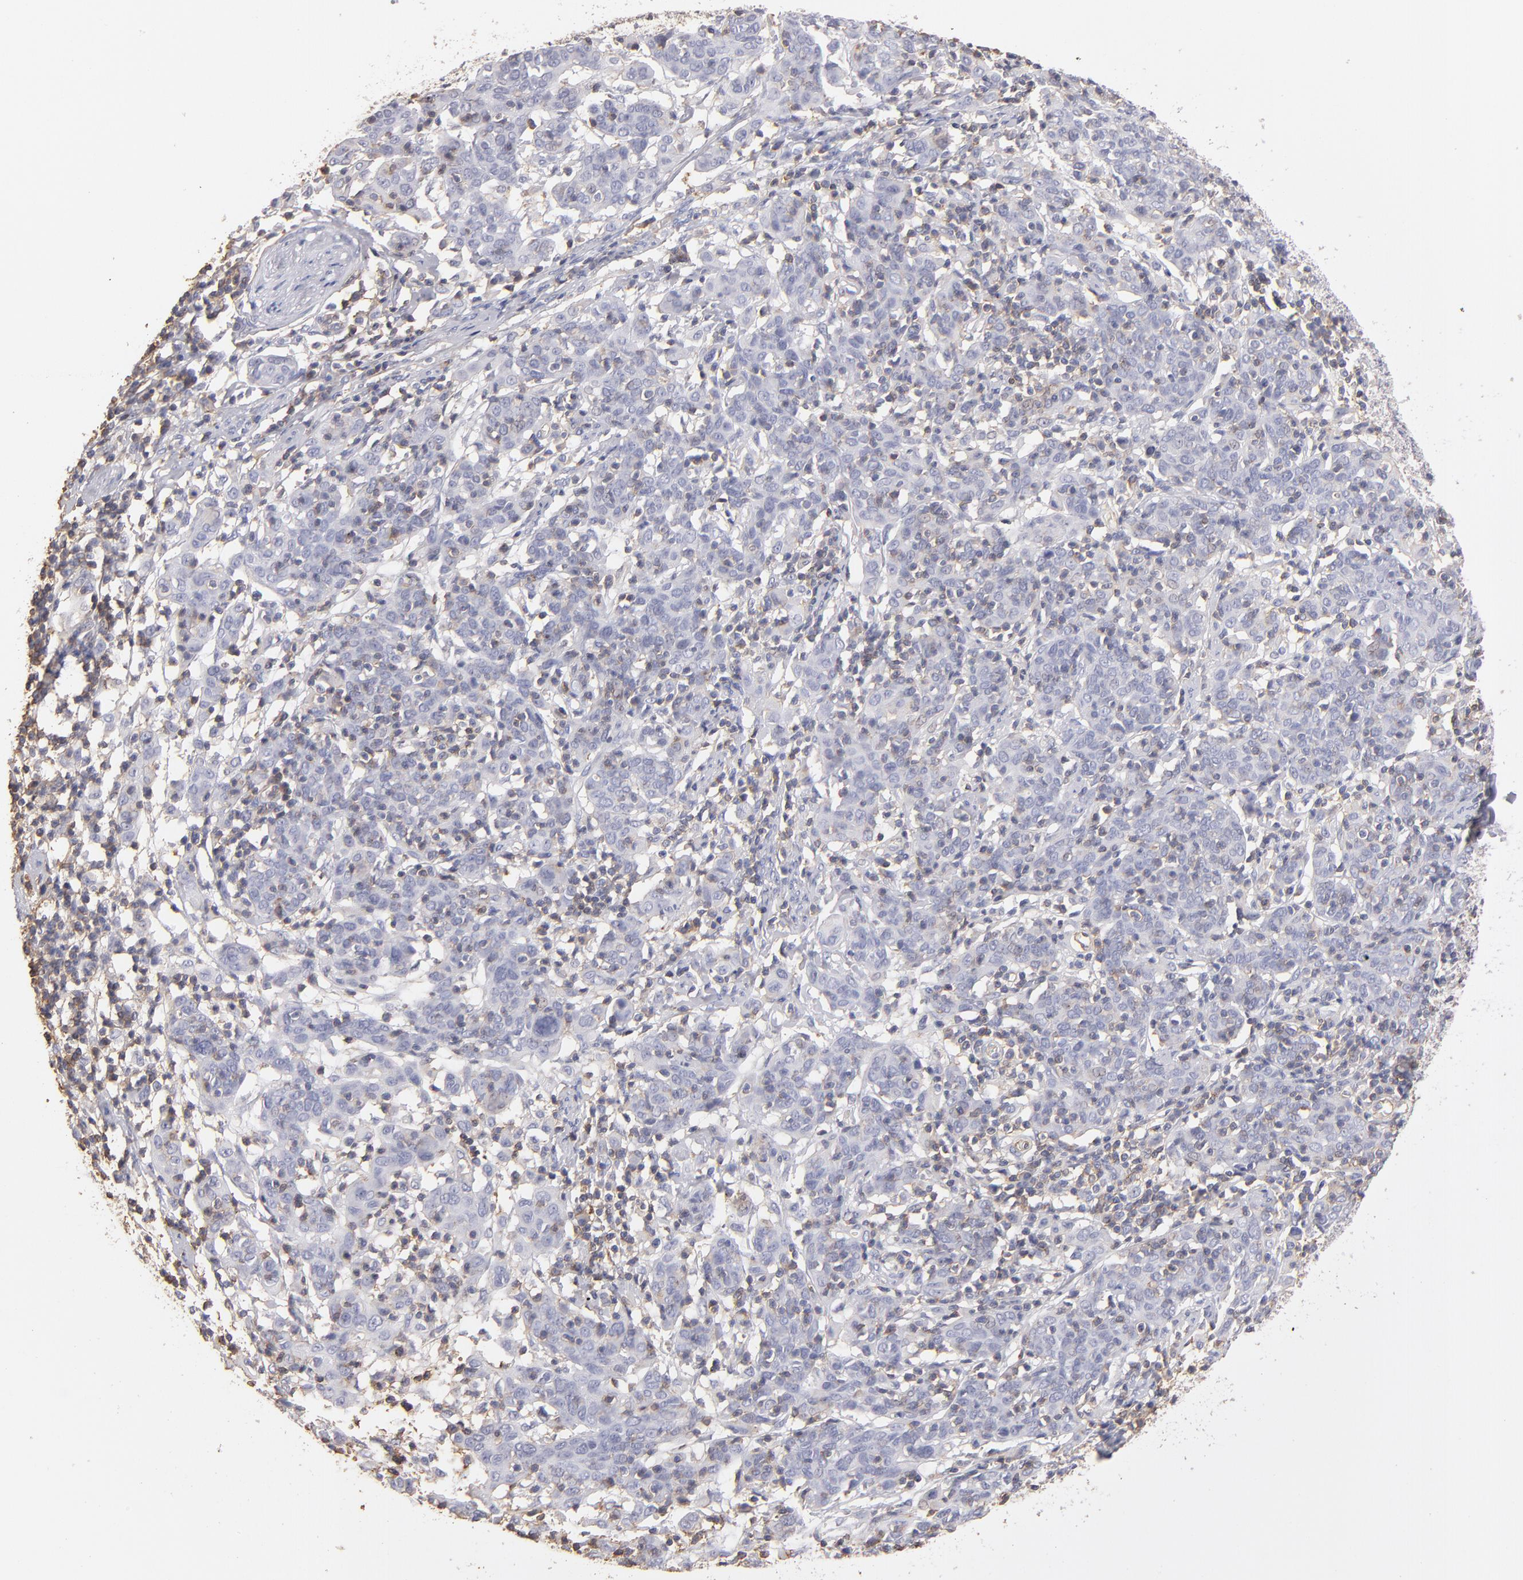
{"staining": {"intensity": "negative", "quantity": "none", "location": "none"}, "tissue": "cervical cancer", "cell_type": "Tumor cells", "image_type": "cancer", "snomed": [{"axis": "morphology", "description": "Normal tissue, NOS"}, {"axis": "morphology", "description": "Squamous cell carcinoma, NOS"}, {"axis": "topography", "description": "Cervix"}], "caption": "Cervical cancer was stained to show a protein in brown. There is no significant expression in tumor cells.", "gene": "ABCB1", "patient": {"sex": "female", "age": 67}}